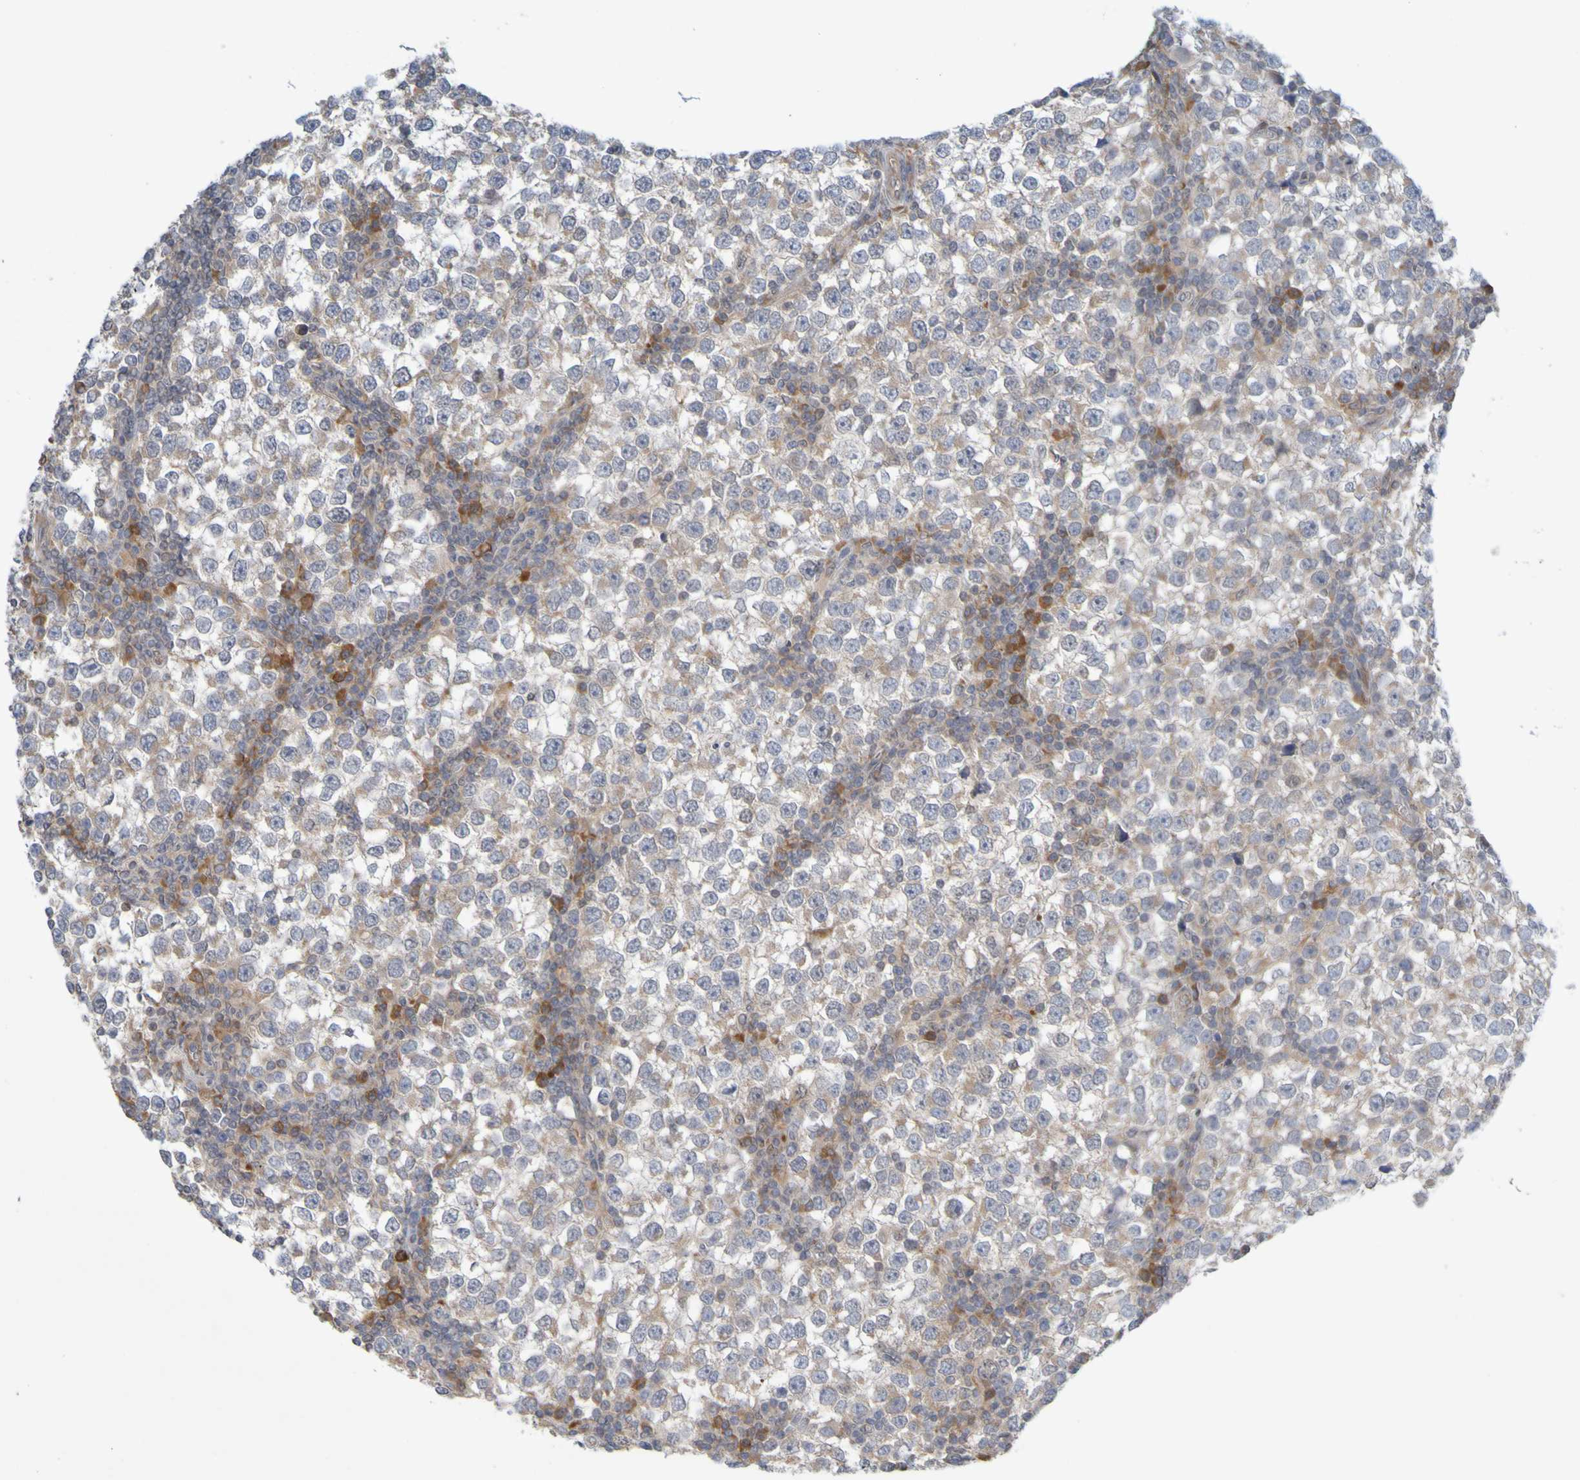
{"staining": {"intensity": "moderate", "quantity": "25%-75%", "location": "cytoplasmic/membranous"}, "tissue": "testis cancer", "cell_type": "Tumor cells", "image_type": "cancer", "snomed": [{"axis": "morphology", "description": "Seminoma, NOS"}, {"axis": "topography", "description": "Testis"}], "caption": "This photomicrograph reveals testis cancer (seminoma) stained with immunohistochemistry (IHC) to label a protein in brown. The cytoplasmic/membranous of tumor cells show moderate positivity for the protein. Nuclei are counter-stained blue.", "gene": "MOGS", "patient": {"sex": "male", "age": 65}}